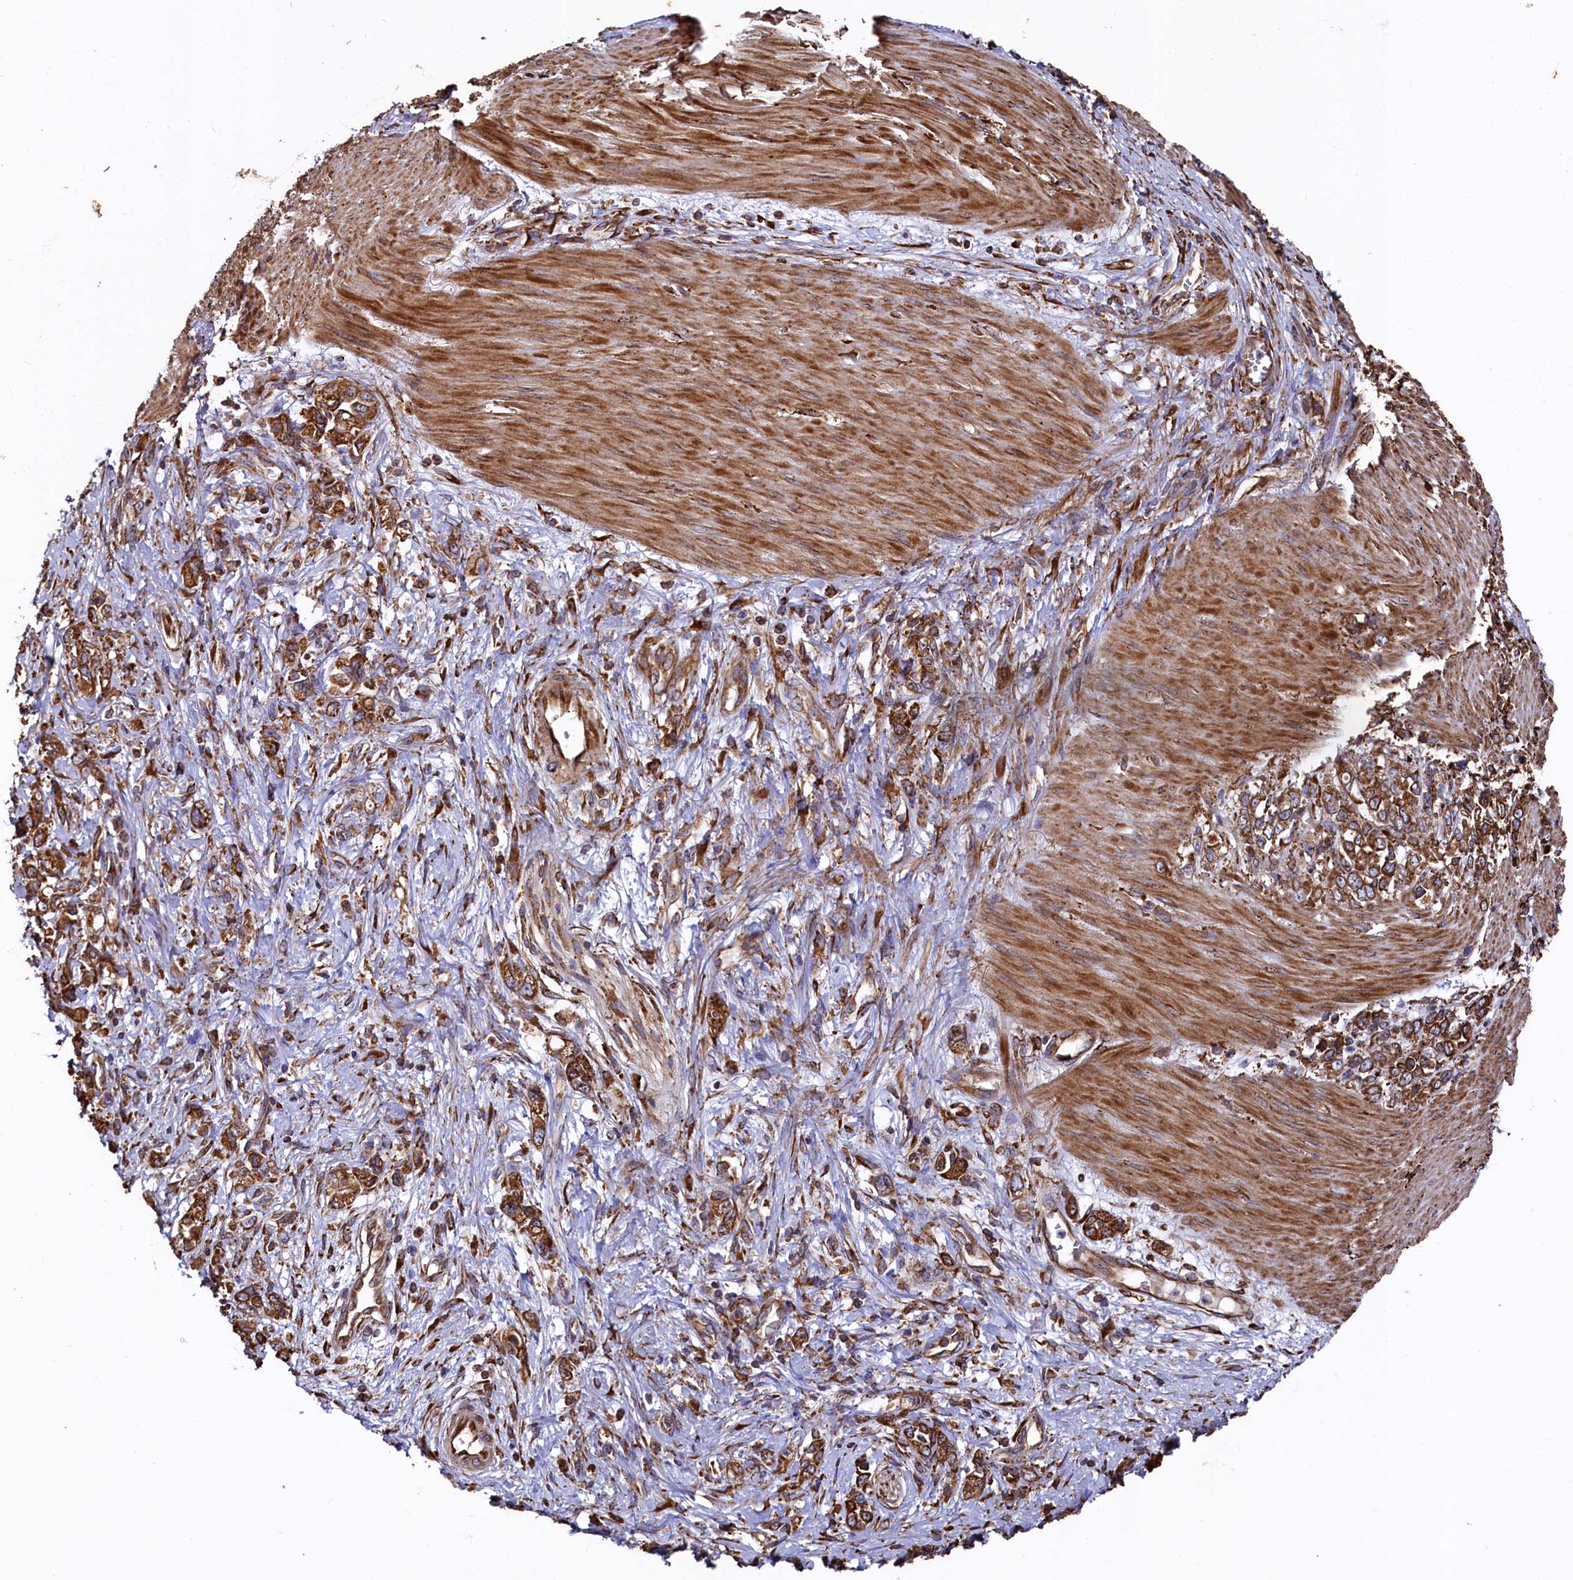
{"staining": {"intensity": "strong", "quantity": ">75%", "location": "cytoplasmic/membranous"}, "tissue": "stomach cancer", "cell_type": "Tumor cells", "image_type": "cancer", "snomed": [{"axis": "morphology", "description": "Adenocarcinoma, NOS"}, {"axis": "topography", "description": "Stomach"}], "caption": "Tumor cells demonstrate high levels of strong cytoplasmic/membranous staining in approximately >75% of cells in human stomach cancer (adenocarcinoma).", "gene": "NEURL1B", "patient": {"sex": "female", "age": 76}}